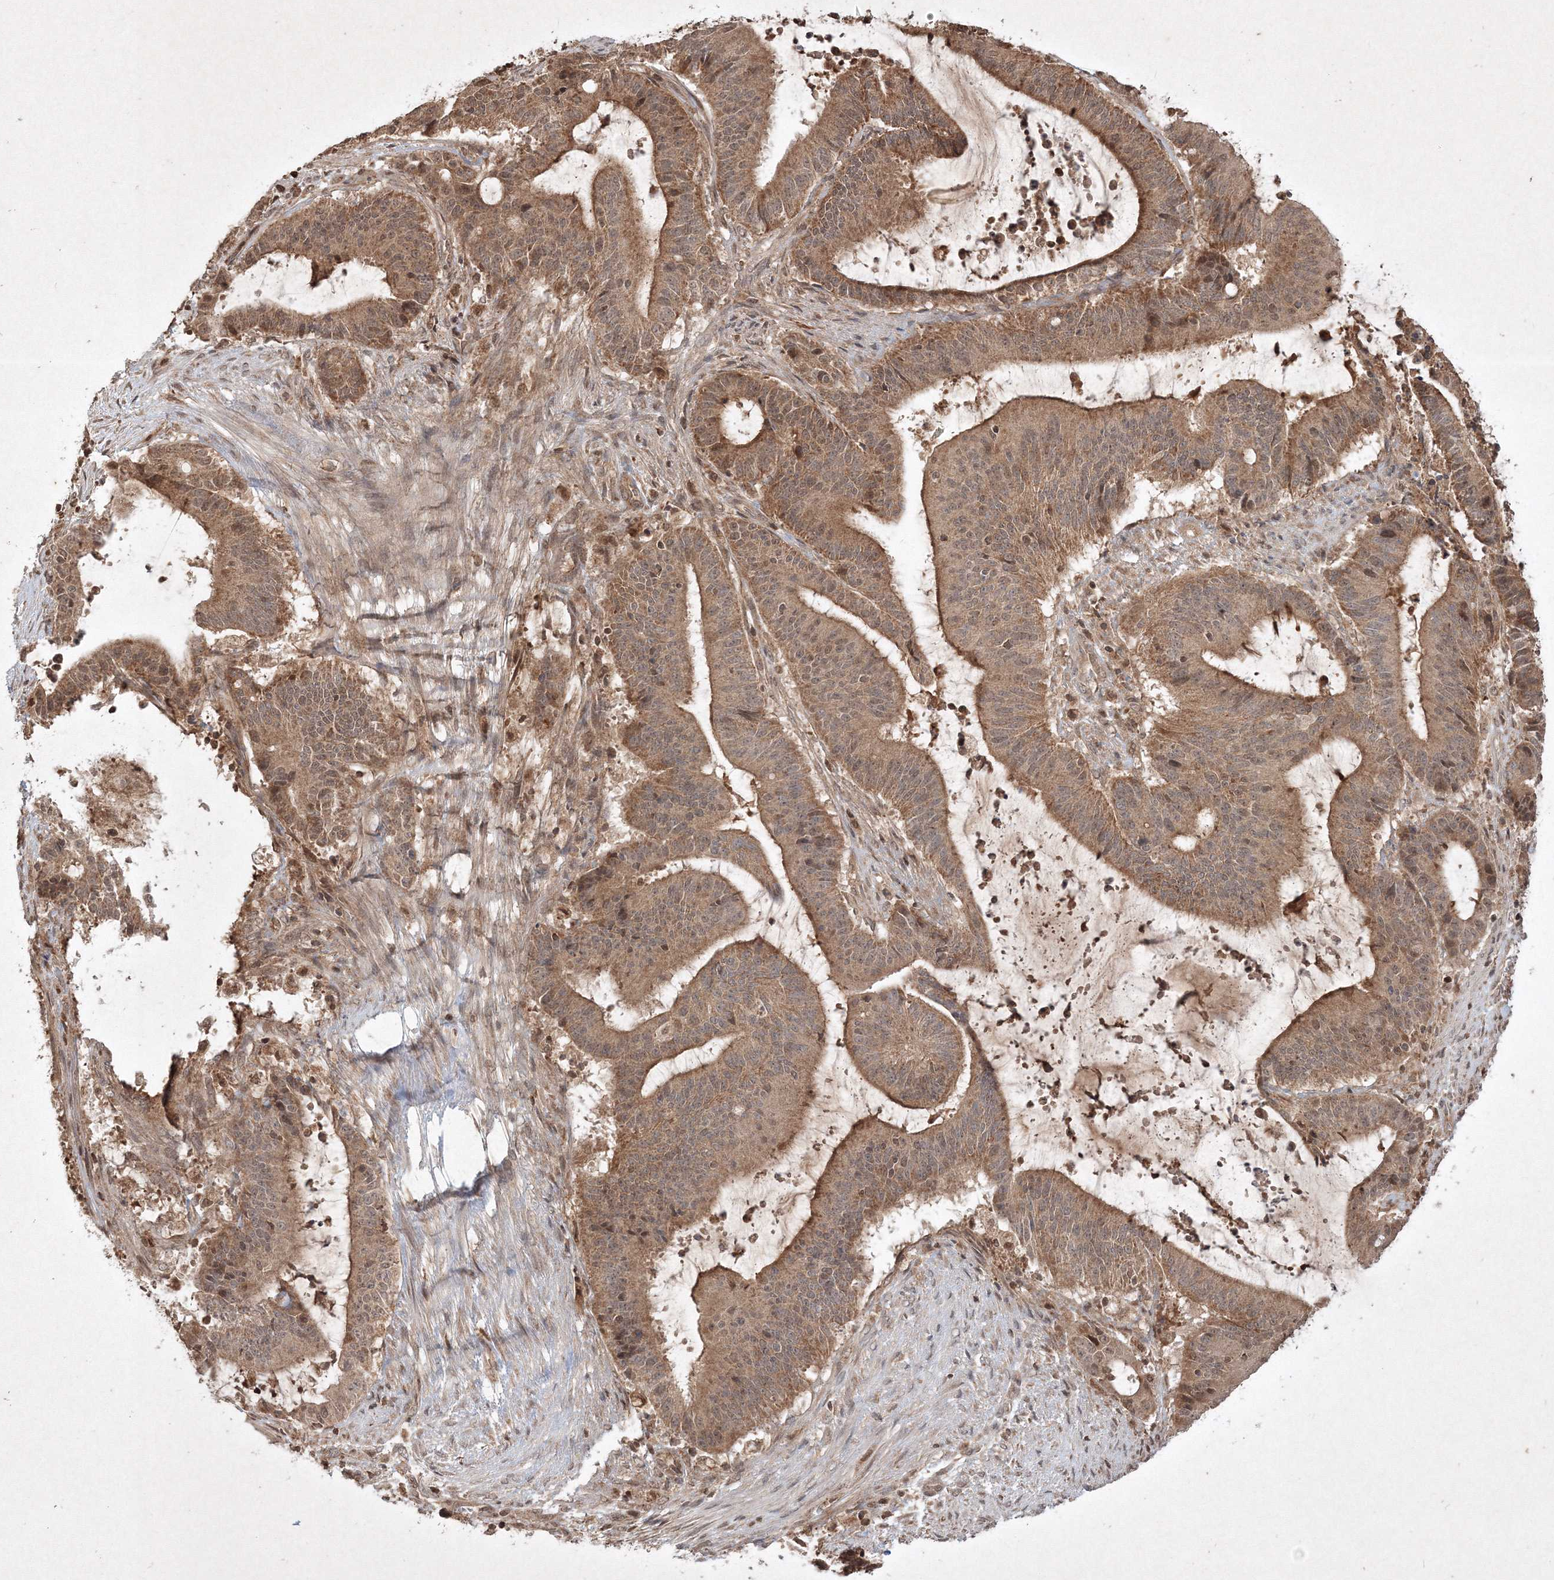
{"staining": {"intensity": "moderate", "quantity": ">75%", "location": "cytoplasmic/membranous,nuclear"}, "tissue": "liver cancer", "cell_type": "Tumor cells", "image_type": "cancer", "snomed": [{"axis": "morphology", "description": "Normal tissue, NOS"}, {"axis": "morphology", "description": "Cholangiocarcinoma"}, {"axis": "topography", "description": "Liver"}, {"axis": "topography", "description": "Peripheral nerve tissue"}], "caption": "This photomicrograph displays IHC staining of liver cholangiocarcinoma, with medium moderate cytoplasmic/membranous and nuclear staining in approximately >75% of tumor cells.", "gene": "PLTP", "patient": {"sex": "female", "age": 73}}